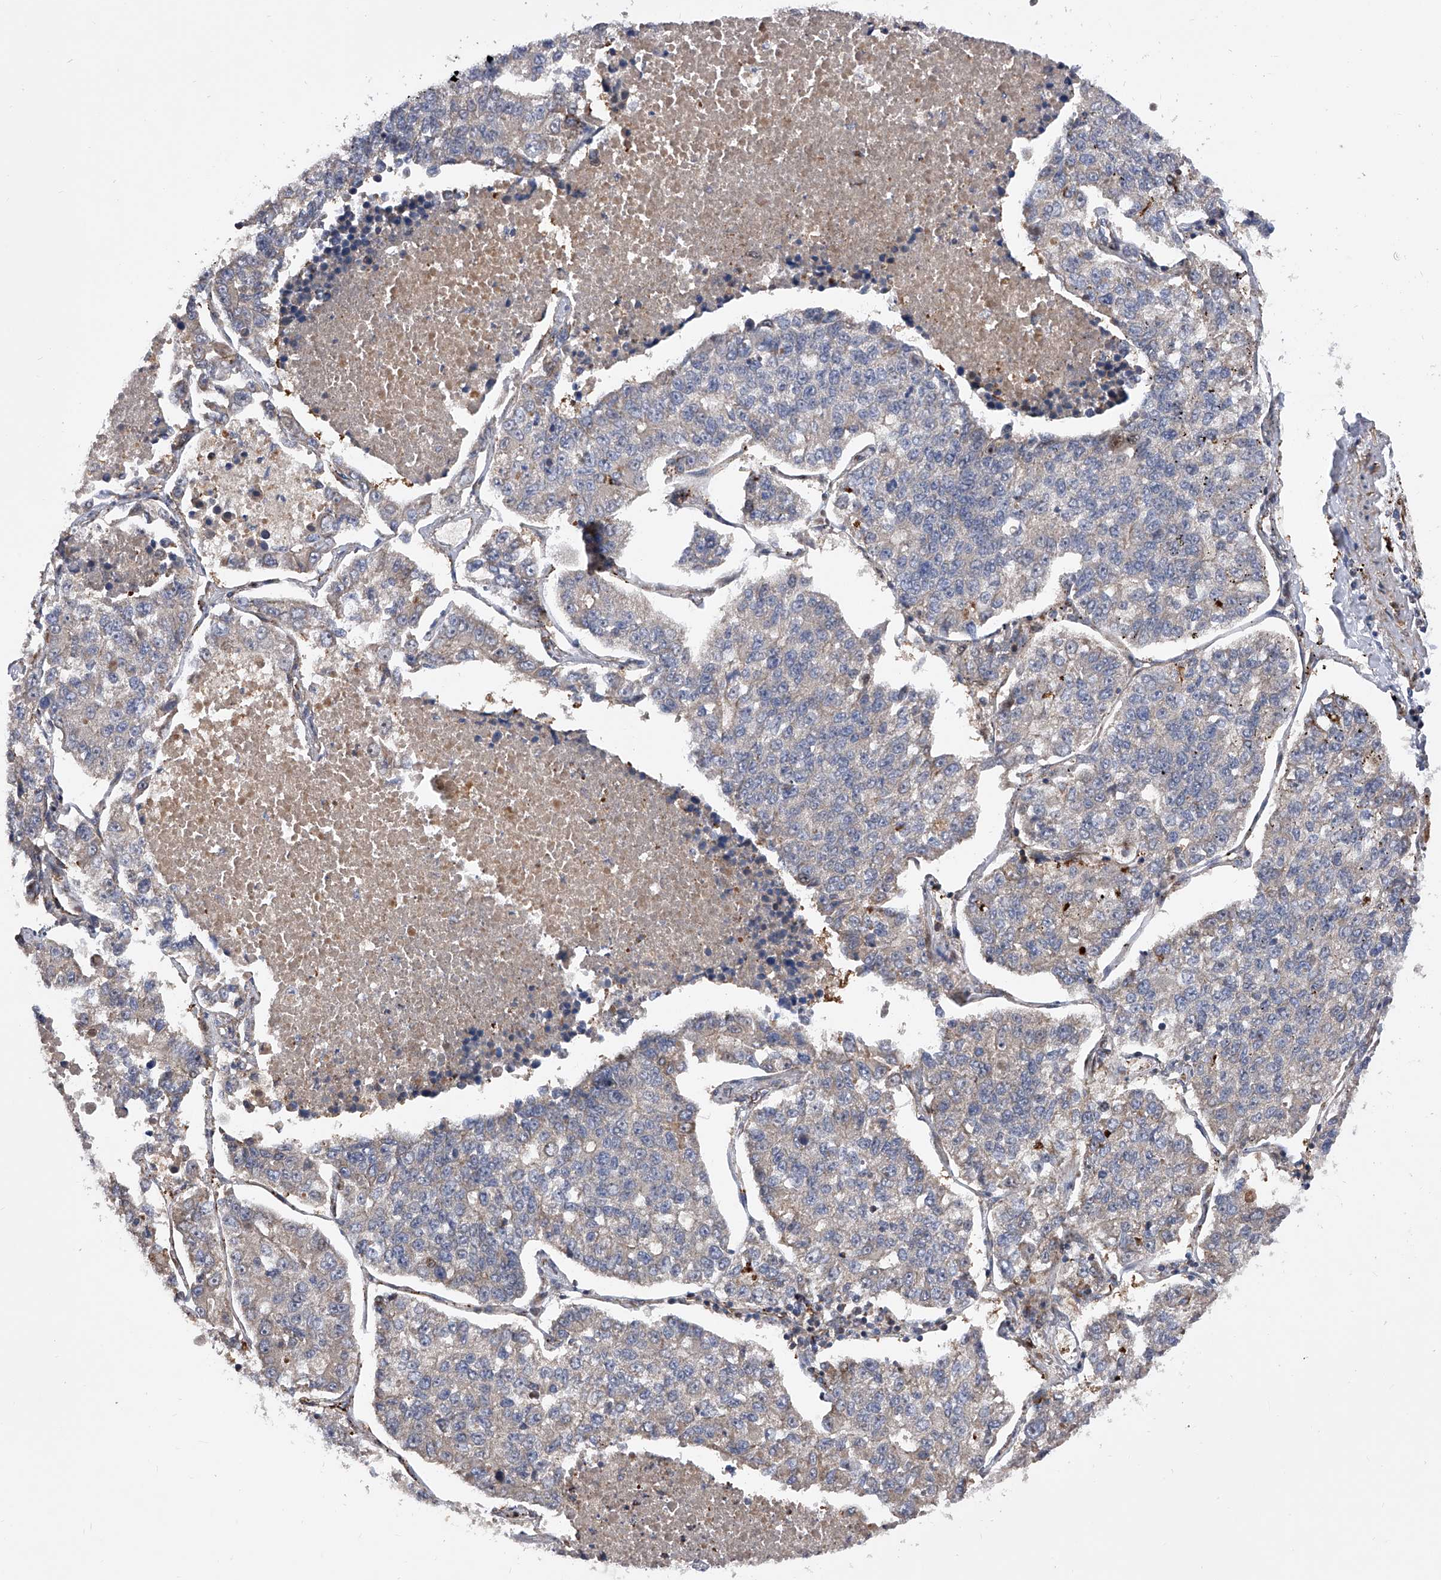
{"staining": {"intensity": "weak", "quantity": "25%-75%", "location": "cytoplasmic/membranous"}, "tissue": "lung cancer", "cell_type": "Tumor cells", "image_type": "cancer", "snomed": [{"axis": "morphology", "description": "Adenocarcinoma, NOS"}, {"axis": "topography", "description": "Lung"}], "caption": "Adenocarcinoma (lung) stained with immunohistochemistry (IHC) shows weak cytoplasmic/membranous expression in approximately 25%-75% of tumor cells.", "gene": "PDSS2", "patient": {"sex": "male", "age": 49}}